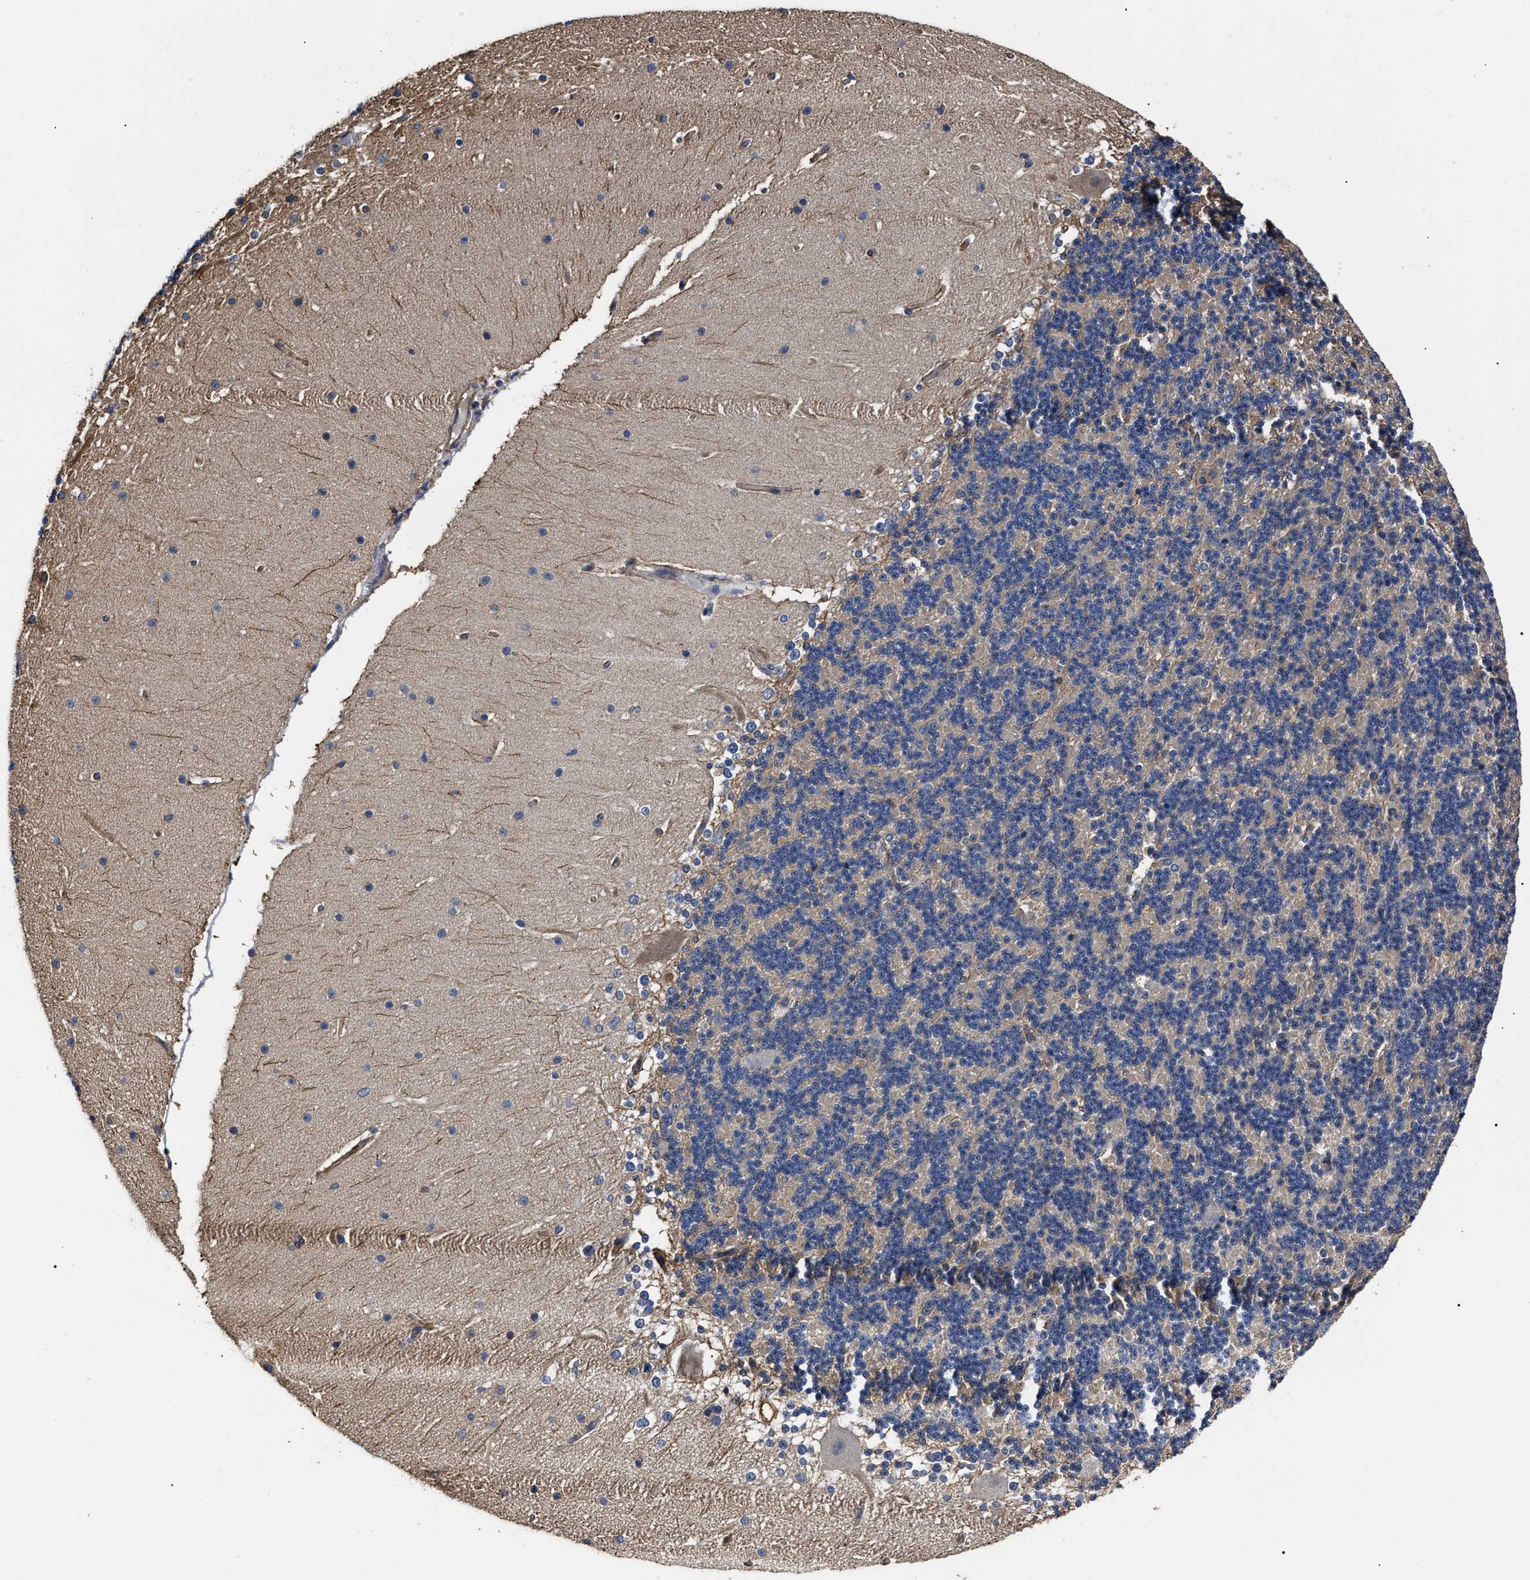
{"staining": {"intensity": "negative", "quantity": "none", "location": "none"}, "tissue": "cerebellum", "cell_type": "Cells in granular layer", "image_type": "normal", "snomed": [{"axis": "morphology", "description": "Normal tissue, NOS"}, {"axis": "topography", "description": "Cerebellum"}], "caption": "IHC histopathology image of benign human cerebellum stained for a protein (brown), which demonstrates no positivity in cells in granular layer. (Stains: DAB (3,3'-diaminobenzidine) immunohistochemistry with hematoxylin counter stain, Microscopy: brightfield microscopy at high magnification).", "gene": "TSPAN33", "patient": {"sex": "female", "age": 19}}